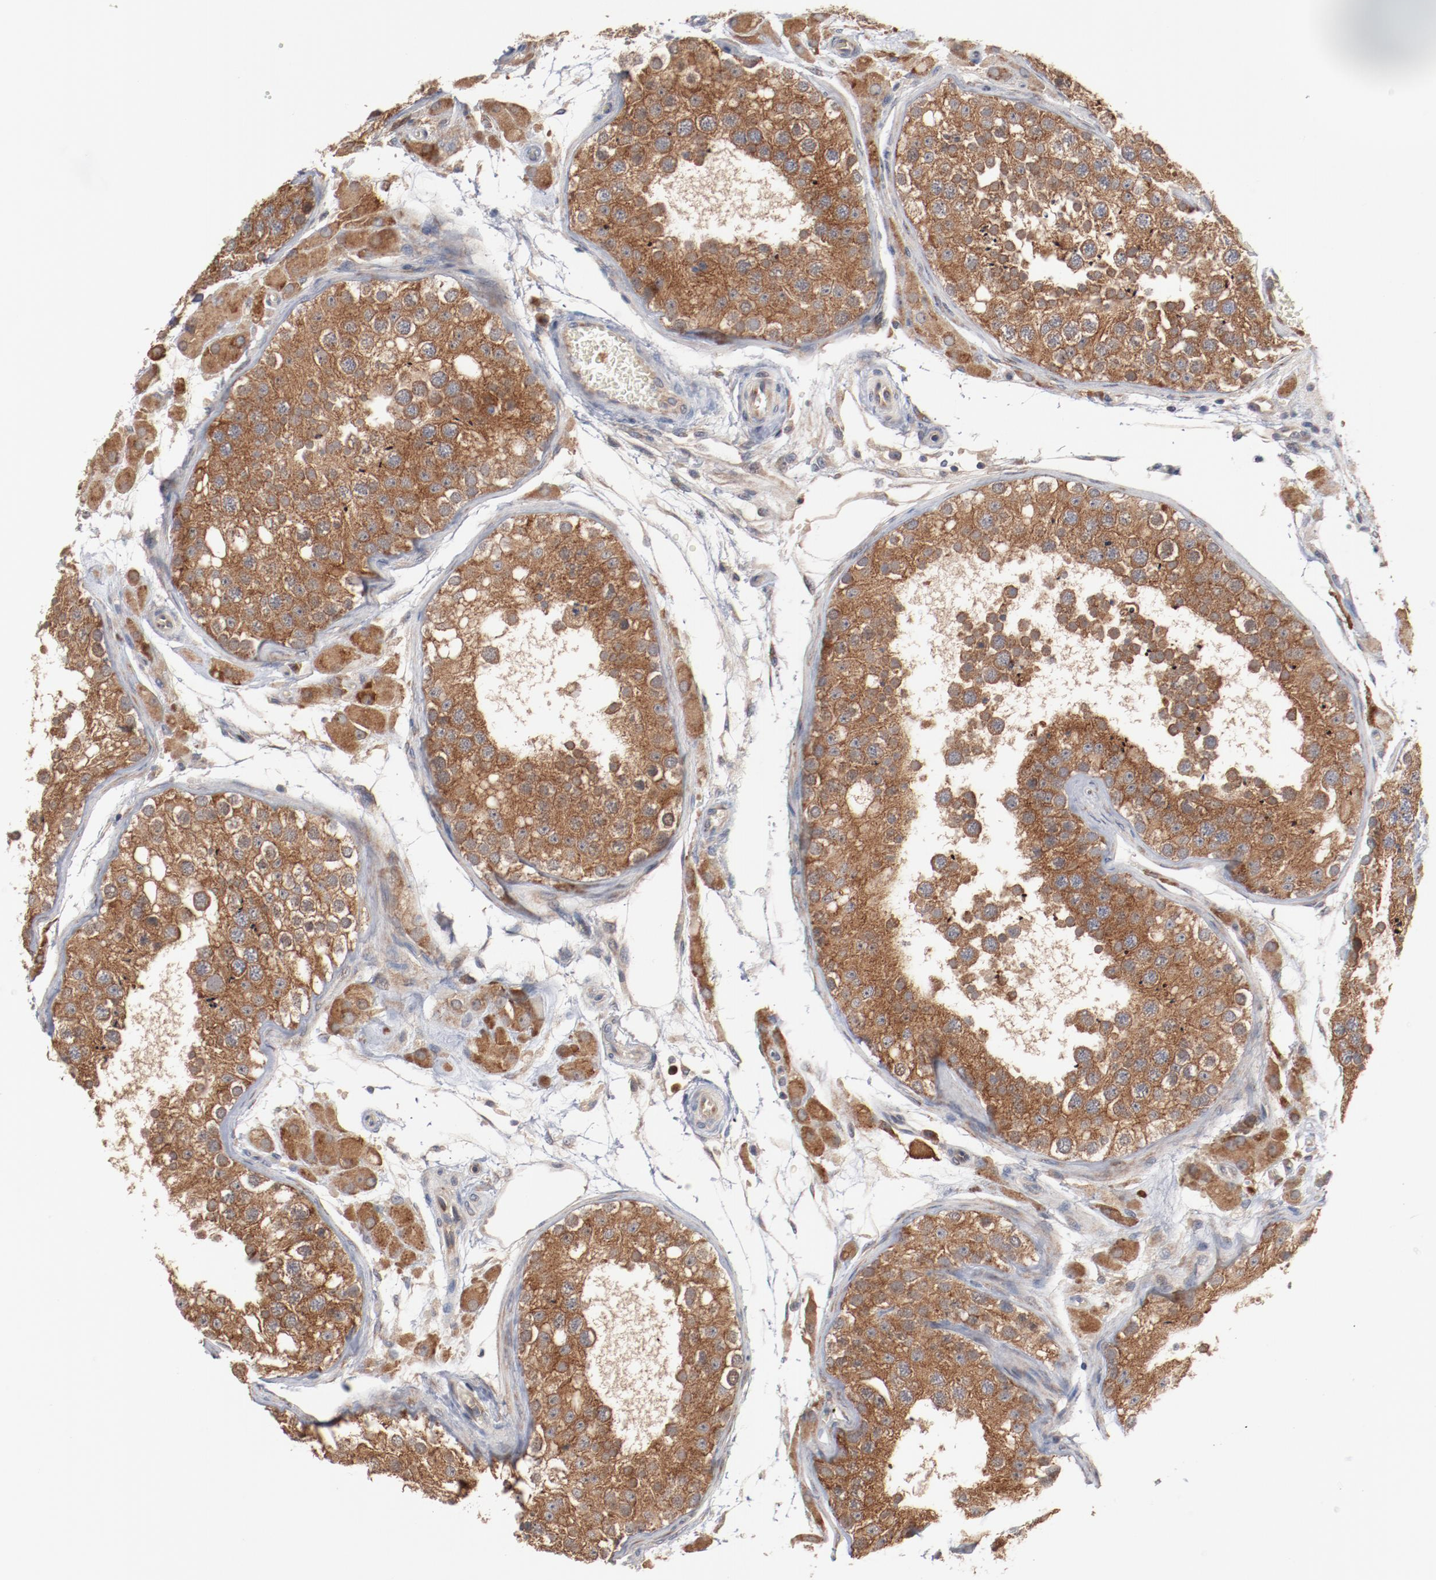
{"staining": {"intensity": "moderate", "quantity": ">75%", "location": "cytoplasmic/membranous"}, "tissue": "testis", "cell_type": "Cells in seminiferous ducts", "image_type": "normal", "snomed": [{"axis": "morphology", "description": "Normal tissue, NOS"}, {"axis": "topography", "description": "Testis"}], "caption": "Protein expression analysis of normal testis displays moderate cytoplasmic/membranous positivity in approximately >75% of cells in seminiferous ducts. (DAB (3,3'-diaminobenzidine) = brown stain, brightfield microscopy at high magnification).", "gene": "RNASE11", "patient": {"sex": "male", "age": 26}}